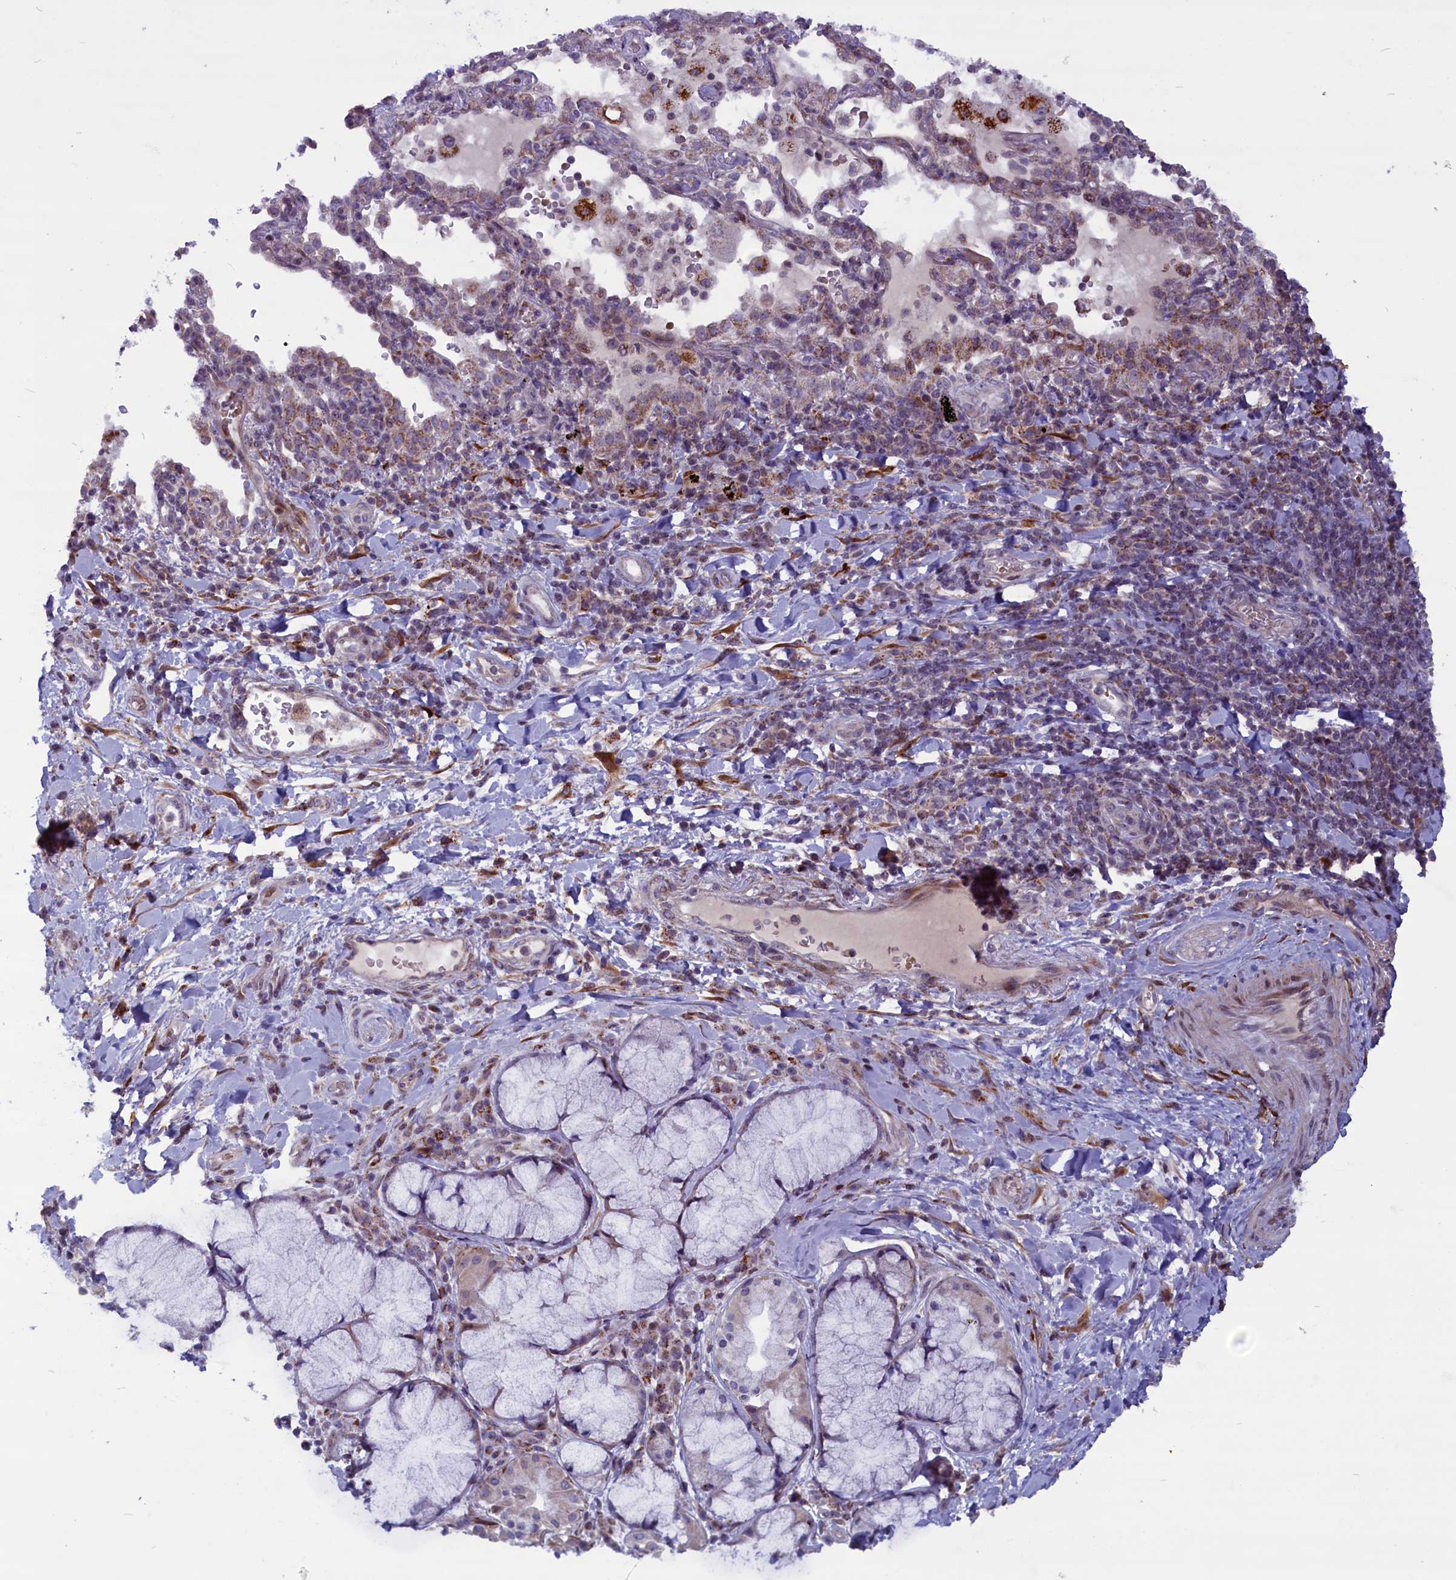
{"staining": {"intensity": "negative", "quantity": "none", "location": "none"}, "tissue": "adipose tissue", "cell_type": "Adipocytes", "image_type": "normal", "snomed": [{"axis": "morphology", "description": "Normal tissue, NOS"}, {"axis": "morphology", "description": "Squamous cell carcinoma, NOS"}, {"axis": "topography", "description": "Bronchus"}, {"axis": "topography", "description": "Lung"}], "caption": "Adipocytes are negative for protein expression in benign human adipose tissue. (Brightfield microscopy of DAB IHC at high magnification).", "gene": "MIEF2", "patient": {"sex": "male", "age": 64}}